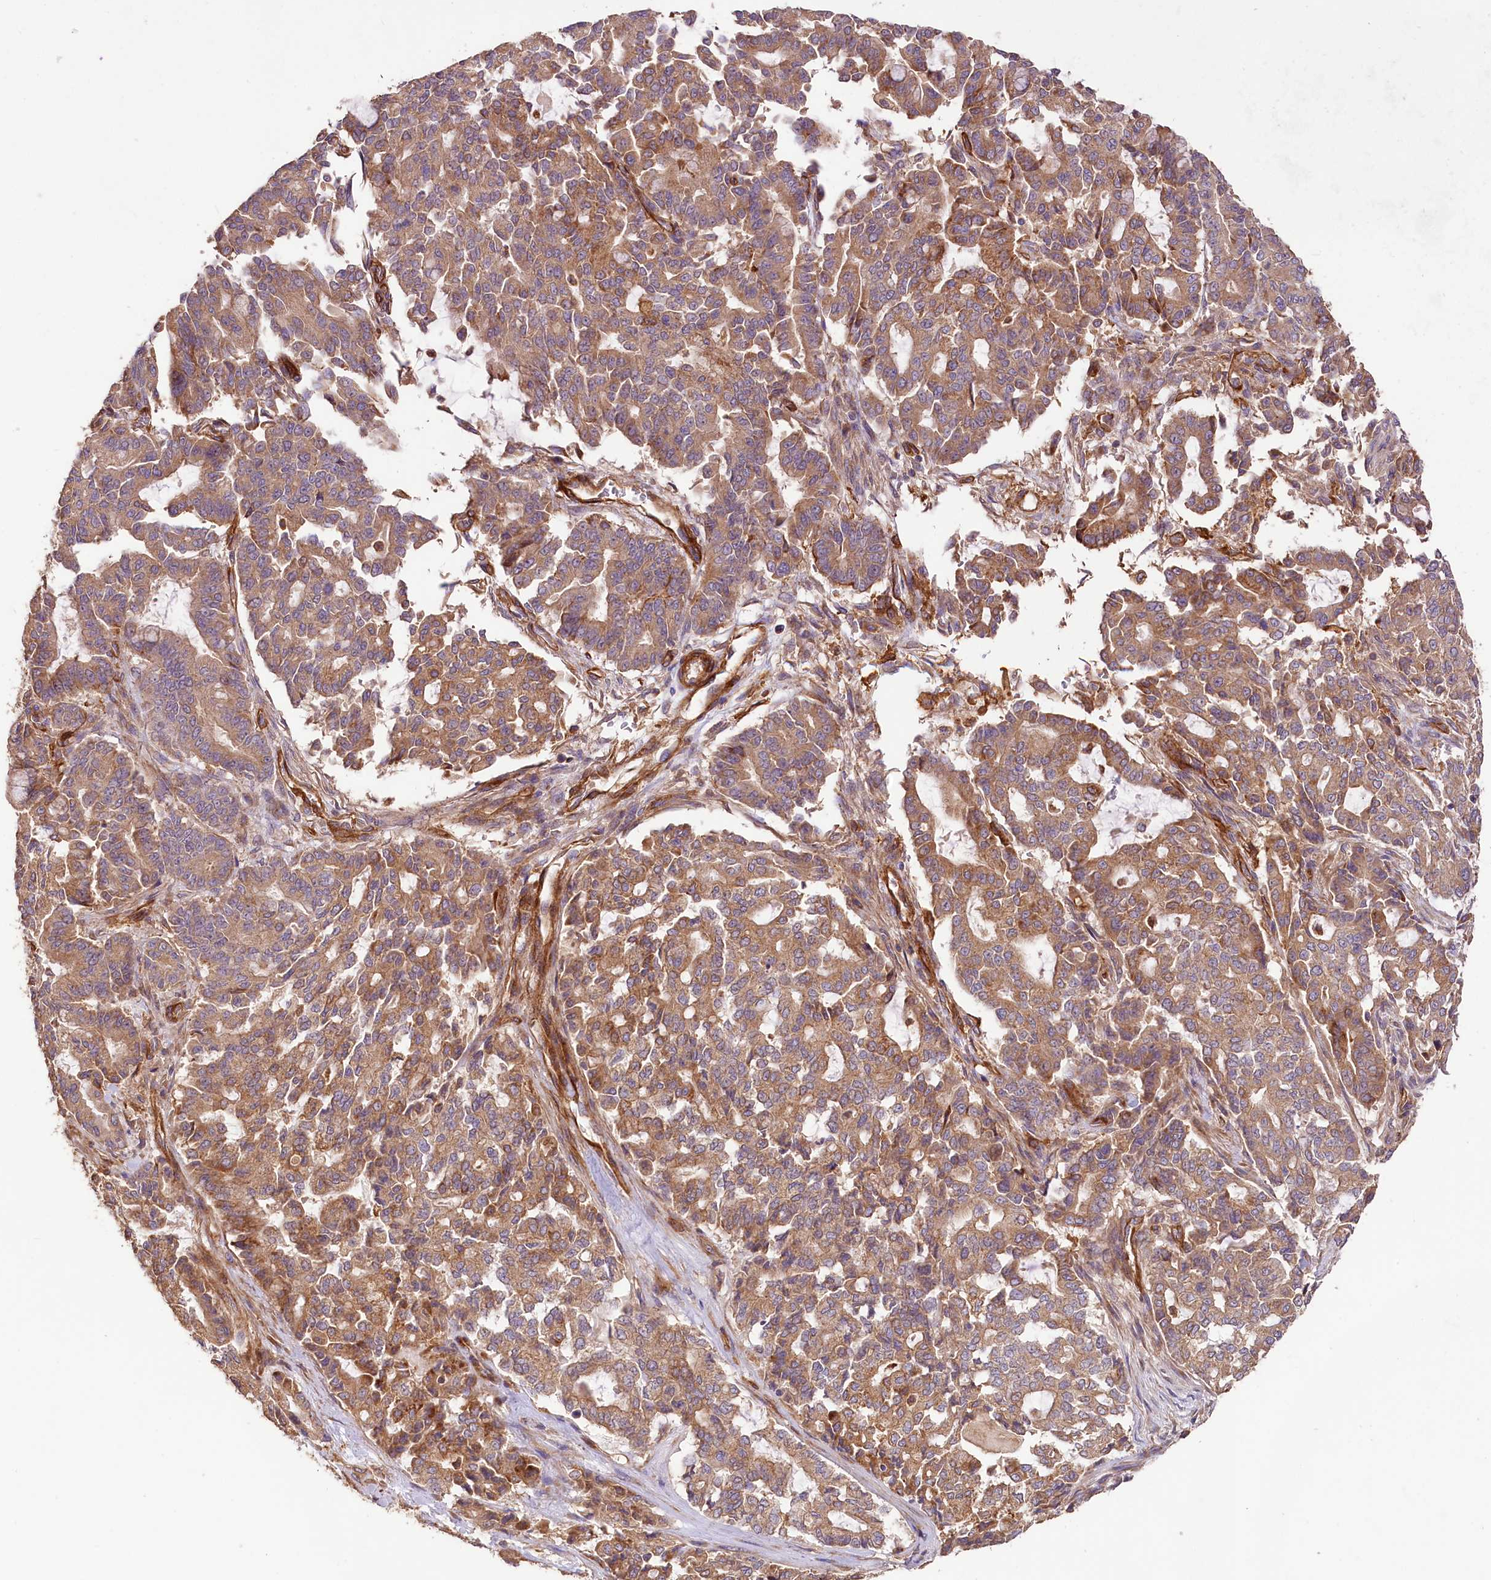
{"staining": {"intensity": "moderate", "quantity": ">75%", "location": "cytoplasmic/membranous"}, "tissue": "pancreatic cancer", "cell_type": "Tumor cells", "image_type": "cancer", "snomed": [{"axis": "morphology", "description": "Adenocarcinoma, NOS"}, {"axis": "topography", "description": "Pancreas"}], "caption": "Pancreatic cancer (adenocarcinoma) tissue reveals moderate cytoplasmic/membranous staining in about >75% of tumor cells", "gene": "CSAD", "patient": {"sex": "male", "age": 63}}